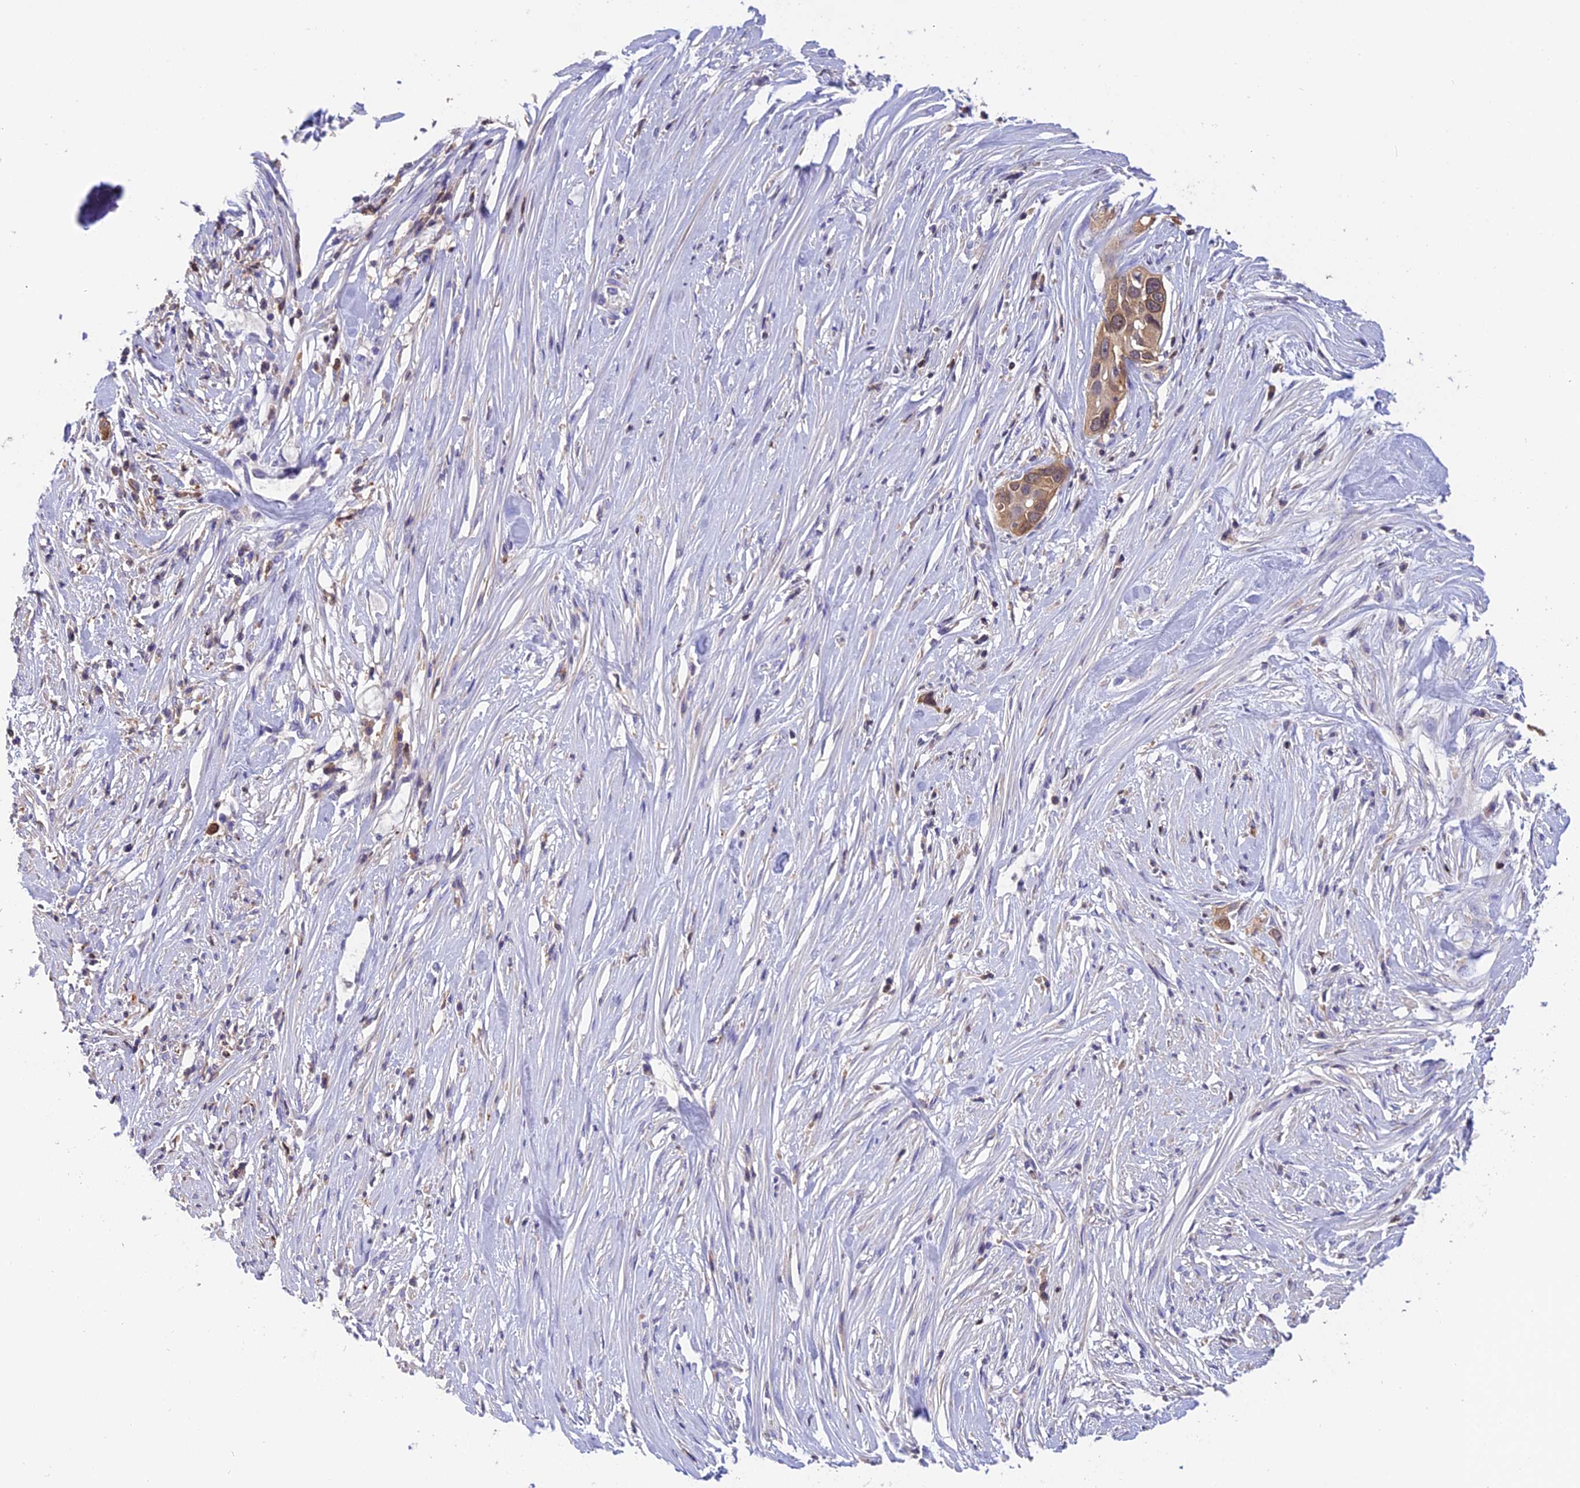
{"staining": {"intensity": "weak", "quantity": ">75%", "location": "cytoplasmic/membranous,nuclear"}, "tissue": "pancreatic cancer", "cell_type": "Tumor cells", "image_type": "cancer", "snomed": [{"axis": "morphology", "description": "Adenocarcinoma, NOS"}, {"axis": "topography", "description": "Pancreas"}], "caption": "IHC photomicrograph of neoplastic tissue: human pancreatic cancer stained using IHC shows low levels of weak protein expression localized specifically in the cytoplasmic/membranous and nuclear of tumor cells, appearing as a cytoplasmic/membranous and nuclear brown color.", "gene": "LPXN", "patient": {"sex": "female", "age": 60}}